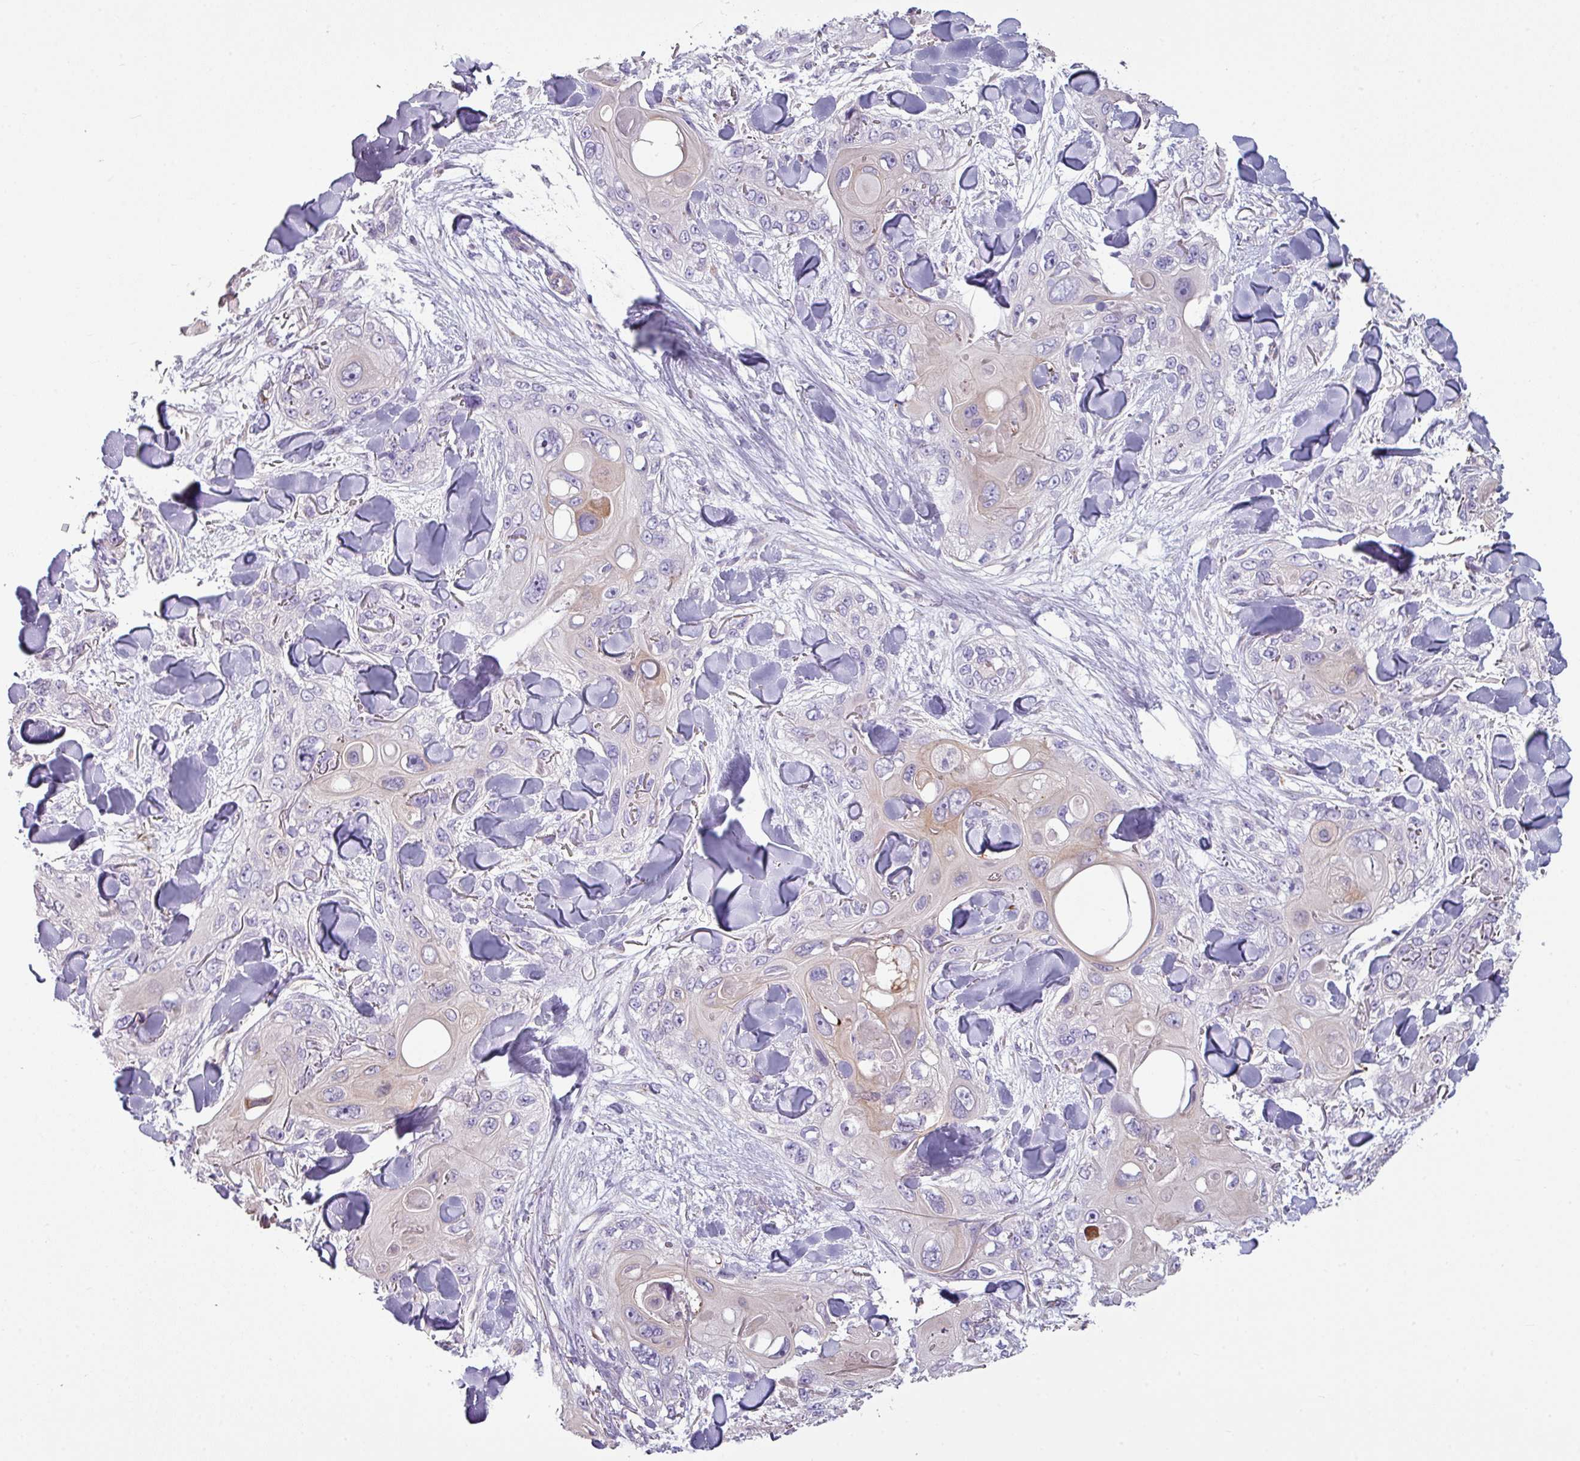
{"staining": {"intensity": "weak", "quantity": "<25%", "location": "cytoplasmic/membranous"}, "tissue": "skin cancer", "cell_type": "Tumor cells", "image_type": "cancer", "snomed": [{"axis": "morphology", "description": "Normal tissue, NOS"}, {"axis": "morphology", "description": "Squamous cell carcinoma, NOS"}, {"axis": "topography", "description": "Skin"}], "caption": "There is no significant staining in tumor cells of skin squamous cell carcinoma.", "gene": "NHSL2", "patient": {"sex": "male", "age": 72}}